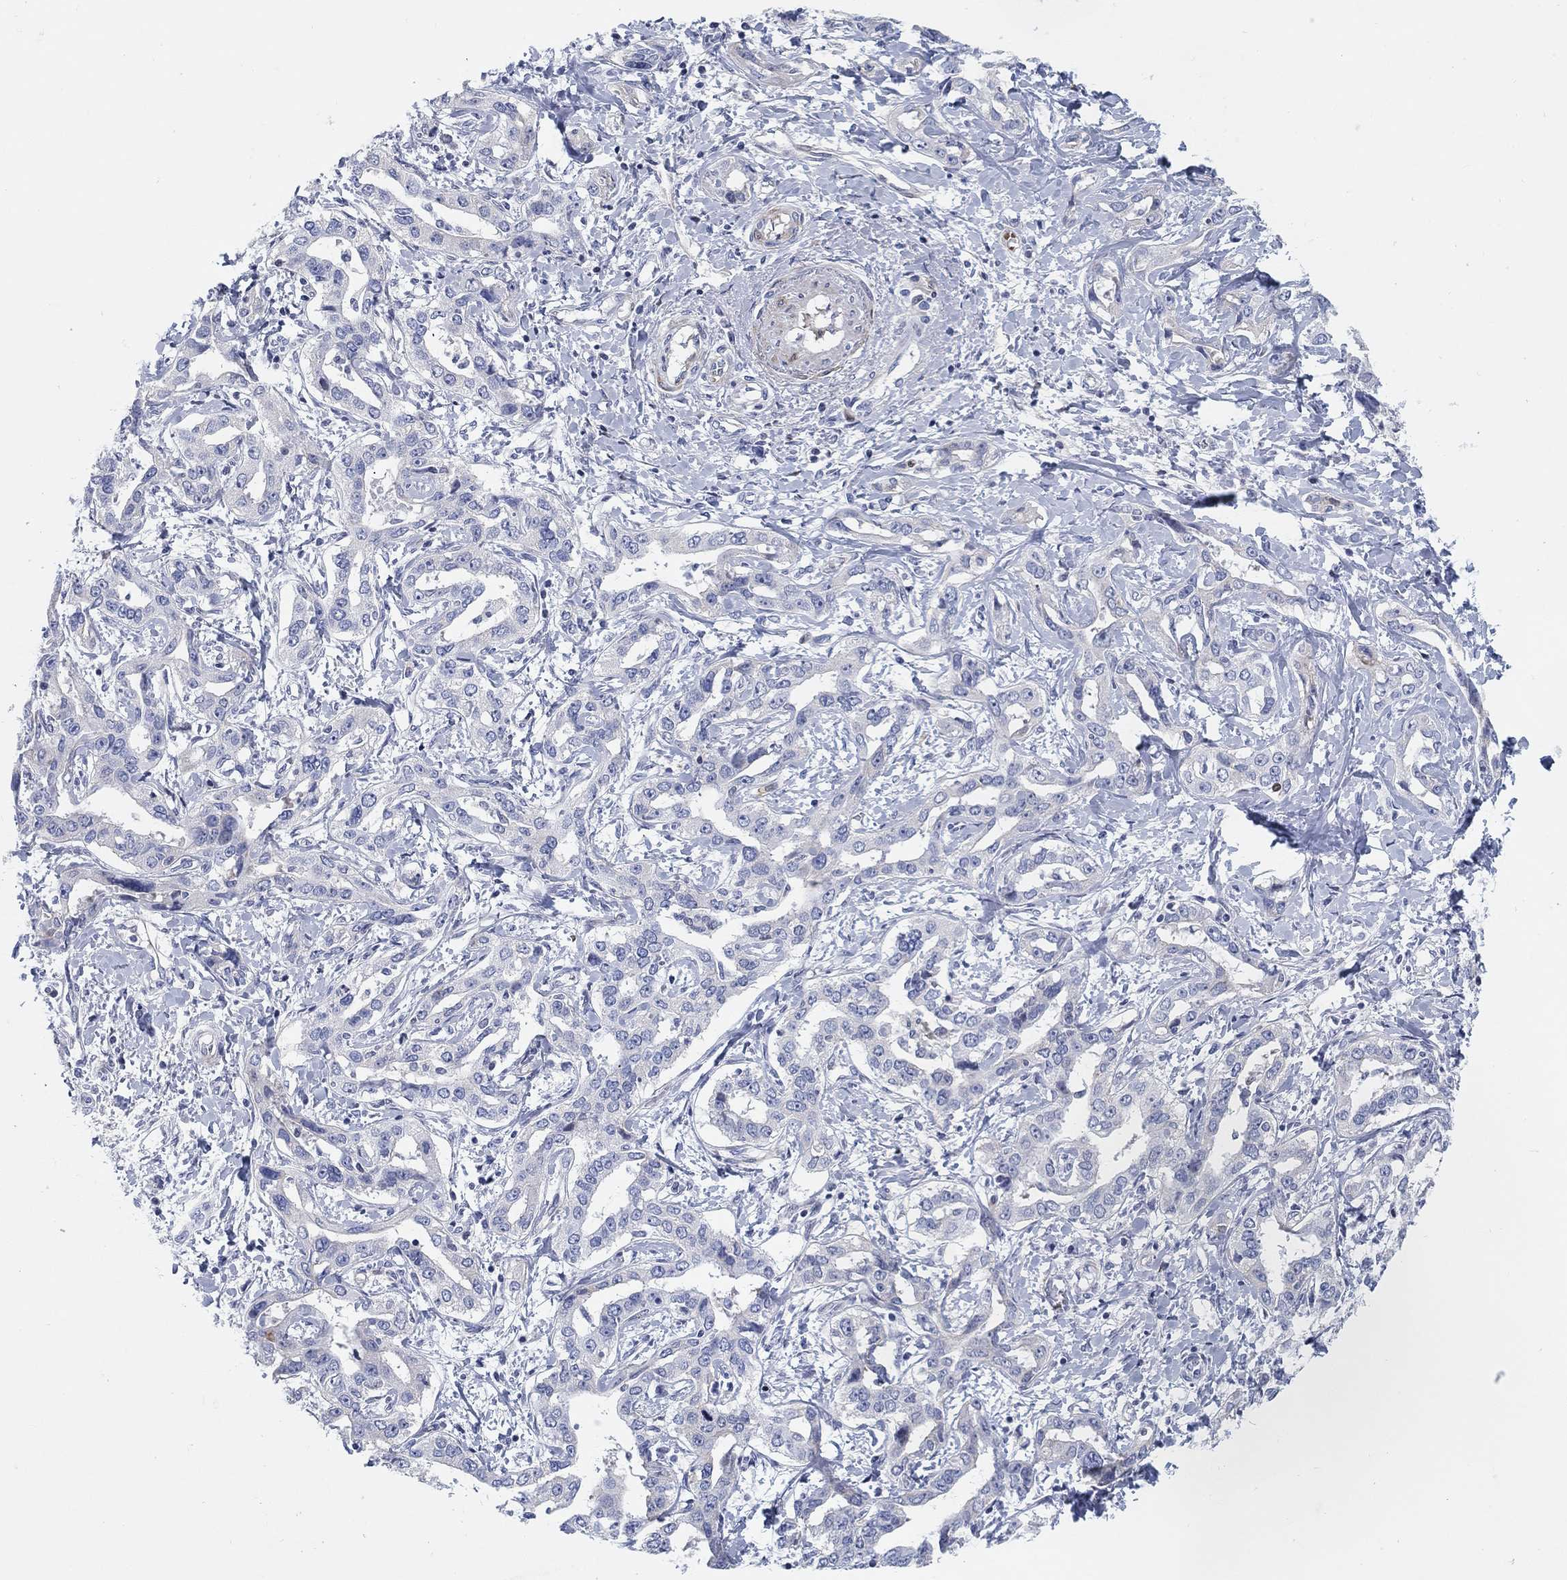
{"staining": {"intensity": "negative", "quantity": "none", "location": "none"}, "tissue": "liver cancer", "cell_type": "Tumor cells", "image_type": "cancer", "snomed": [{"axis": "morphology", "description": "Cholangiocarcinoma"}, {"axis": "topography", "description": "Liver"}], "caption": "High magnification brightfield microscopy of liver cholangiocarcinoma stained with DAB (3,3'-diaminobenzidine) (brown) and counterstained with hematoxylin (blue): tumor cells show no significant expression.", "gene": "HEATR4", "patient": {"sex": "male", "age": 59}}